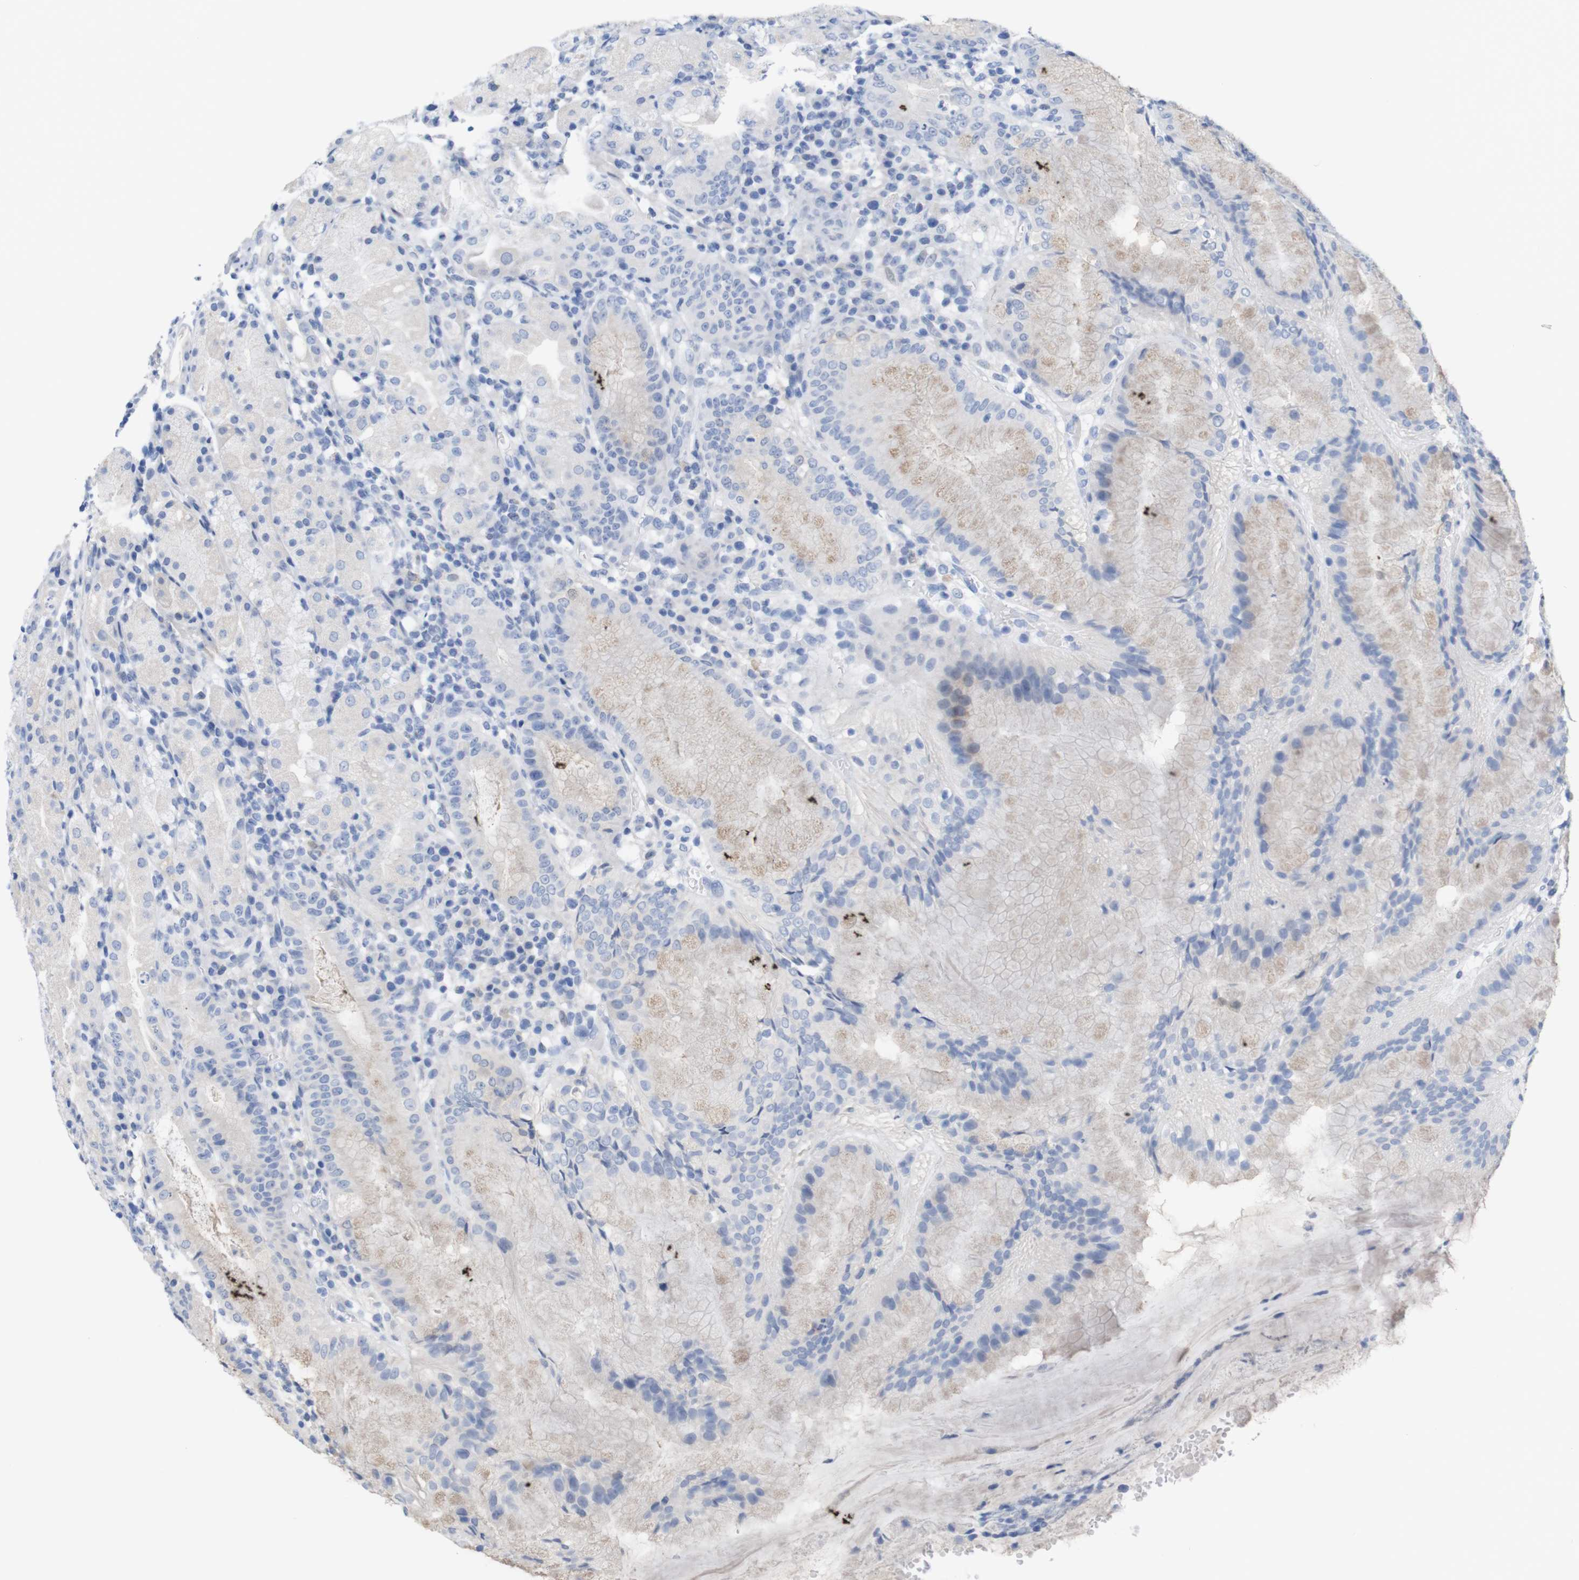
{"staining": {"intensity": "weak", "quantity": "25%-75%", "location": "cytoplasmic/membranous"}, "tissue": "stomach", "cell_type": "Glandular cells", "image_type": "normal", "snomed": [{"axis": "morphology", "description": "Normal tissue, NOS"}, {"axis": "topography", "description": "Stomach"}, {"axis": "topography", "description": "Stomach, lower"}], "caption": "Glandular cells exhibit low levels of weak cytoplasmic/membranous positivity in approximately 25%-75% of cells in normal stomach. The staining was performed using DAB, with brown indicating positive protein expression. Nuclei are stained blue with hematoxylin.", "gene": "PNMA1", "patient": {"sex": "female", "age": 75}}